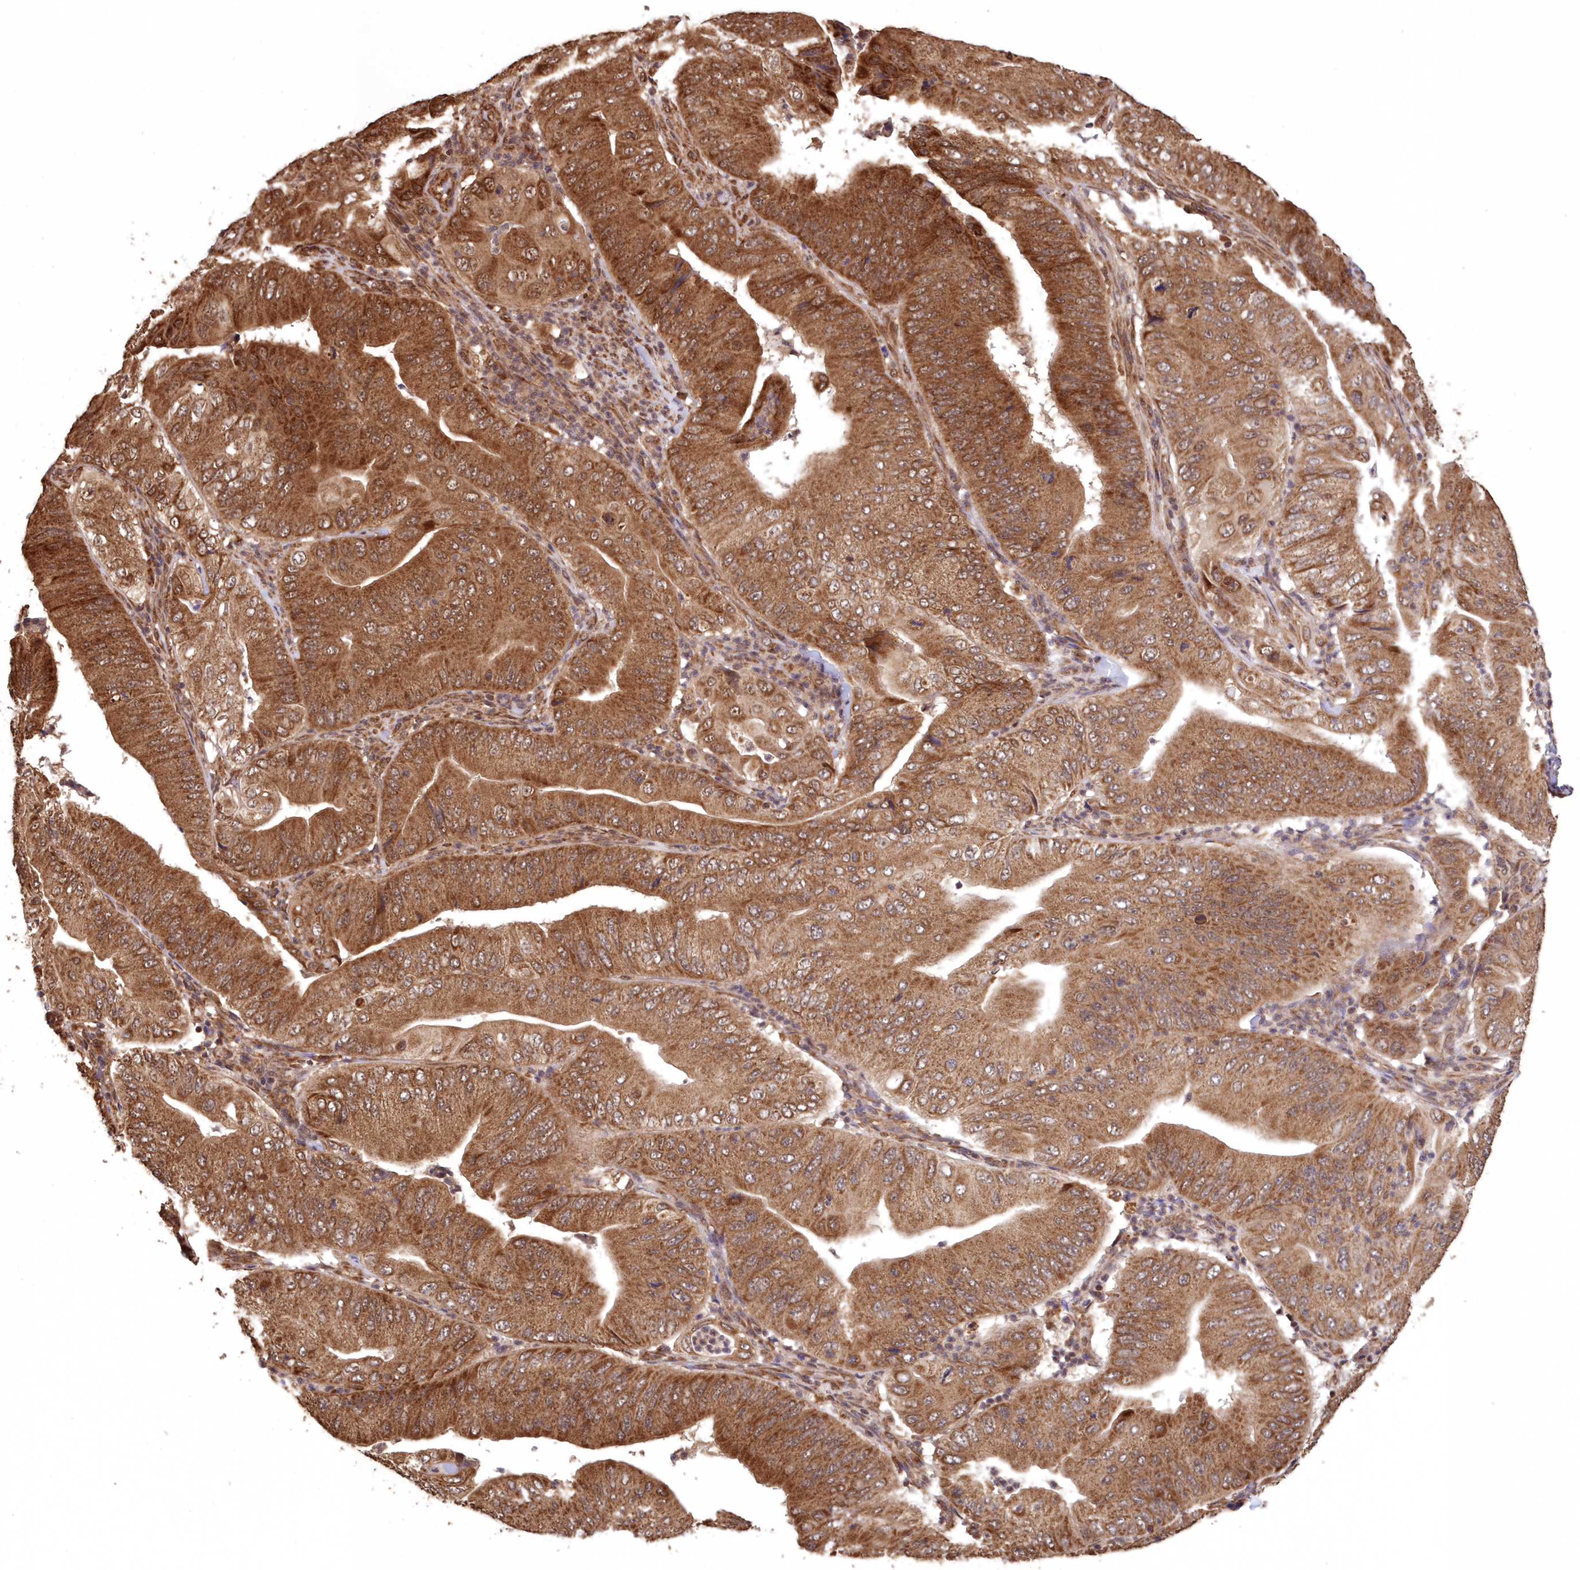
{"staining": {"intensity": "strong", "quantity": ">75%", "location": "cytoplasmic/membranous"}, "tissue": "pancreatic cancer", "cell_type": "Tumor cells", "image_type": "cancer", "snomed": [{"axis": "morphology", "description": "Adenocarcinoma, NOS"}, {"axis": "topography", "description": "Pancreas"}], "caption": "Protein expression analysis of human adenocarcinoma (pancreatic) reveals strong cytoplasmic/membranous expression in about >75% of tumor cells. Immunohistochemistry (ihc) stains the protein of interest in brown and the nuclei are stained blue.", "gene": "PCBP1", "patient": {"sex": "female", "age": 77}}